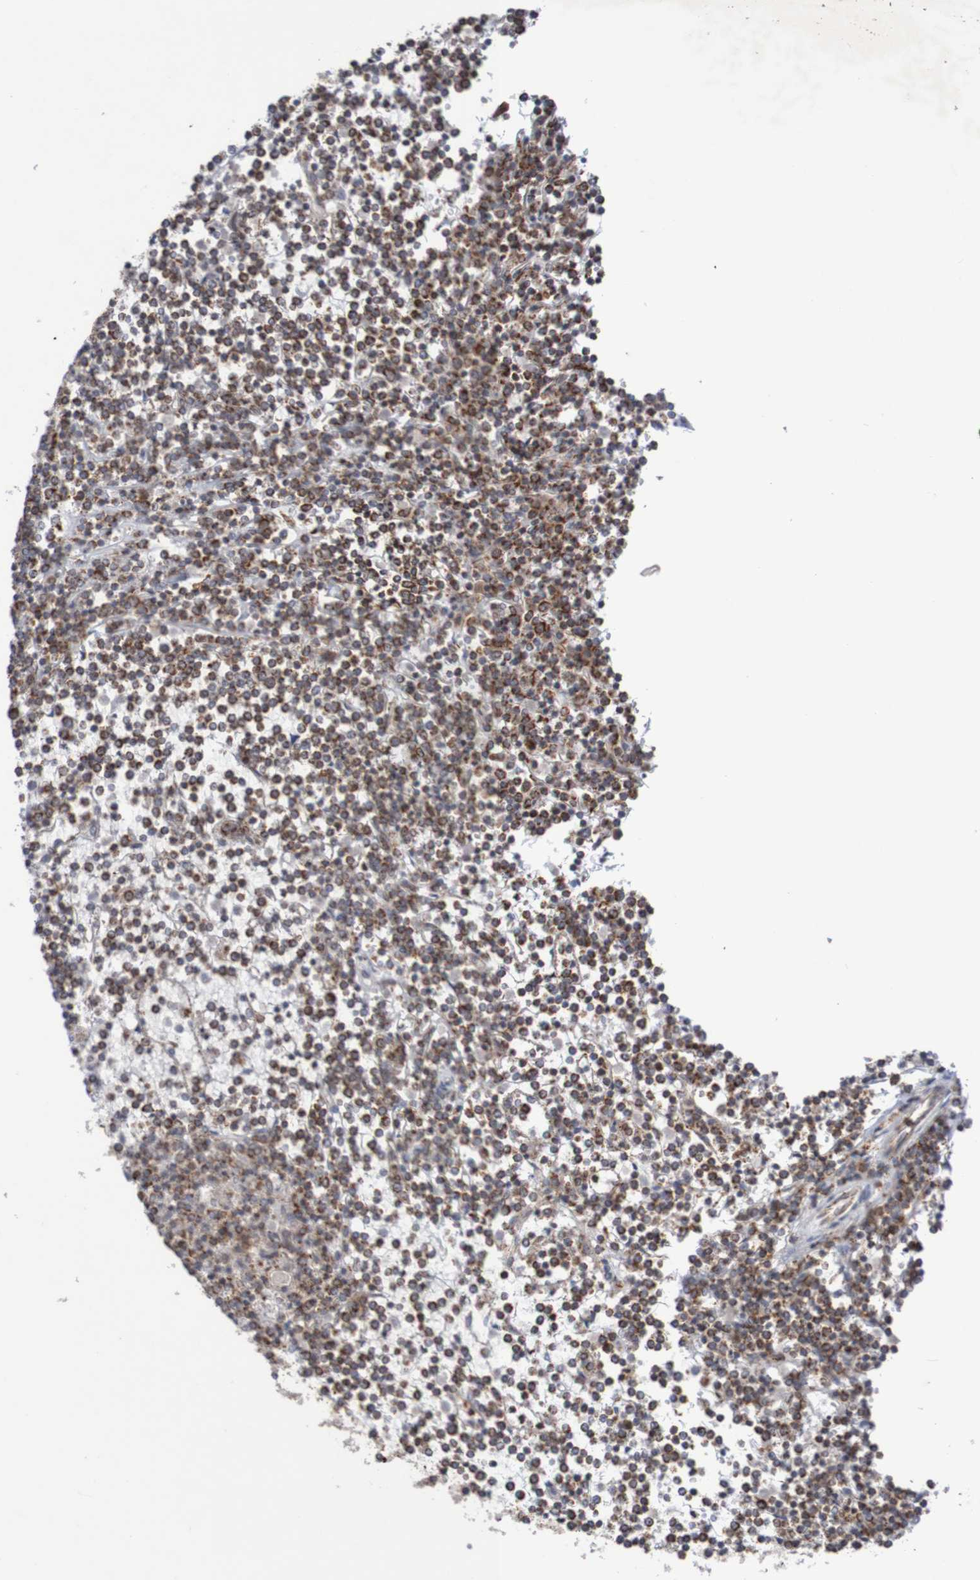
{"staining": {"intensity": "strong", "quantity": "25%-75%", "location": "cytoplasmic/membranous"}, "tissue": "lymphoma", "cell_type": "Tumor cells", "image_type": "cancer", "snomed": [{"axis": "morphology", "description": "Malignant lymphoma, non-Hodgkin's type, Low grade"}, {"axis": "topography", "description": "Spleen"}], "caption": "This photomicrograph demonstrates IHC staining of human low-grade malignant lymphoma, non-Hodgkin's type, with high strong cytoplasmic/membranous positivity in approximately 25%-75% of tumor cells.", "gene": "DVL1", "patient": {"sex": "female", "age": 19}}